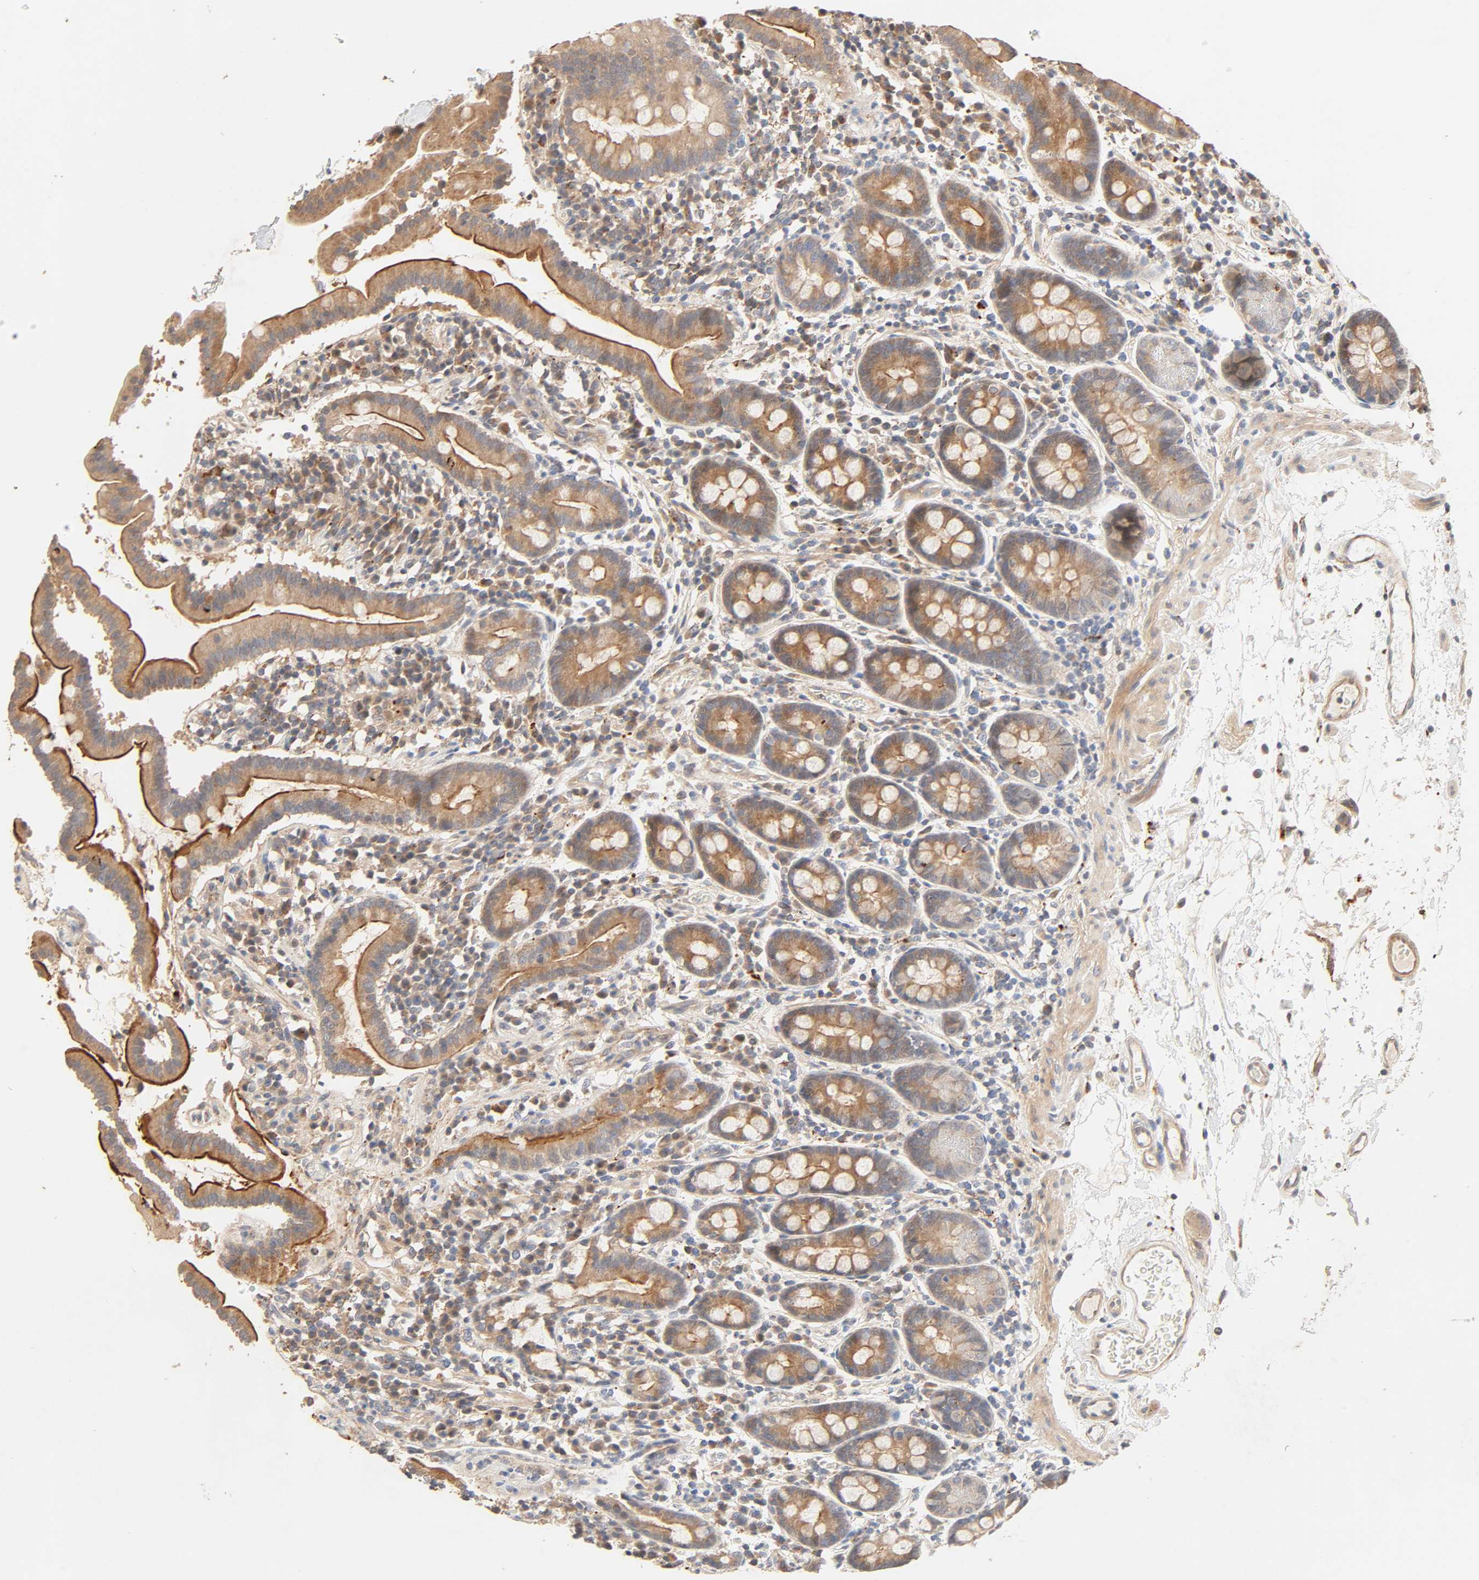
{"staining": {"intensity": "strong", "quantity": ">75%", "location": "cytoplasmic/membranous"}, "tissue": "duodenum", "cell_type": "Glandular cells", "image_type": "normal", "snomed": [{"axis": "morphology", "description": "Normal tissue, NOS"}, {"axis": "topography", "description": "Duodenum"}], "caption": "The histopathology image shows immunohistochemical staining of benign duodenum. There is strong cytoplasmic/membranous expression is seen in approximately >75% of glandular cells. (Stains: DAB (3,3'-diaminobenzidine) in brown, nuclei in blue, Microscopy: brightfield microscopy at high magnification).", "gene": "MAPK6", "patient": {"sex": "male", "age": 50}}